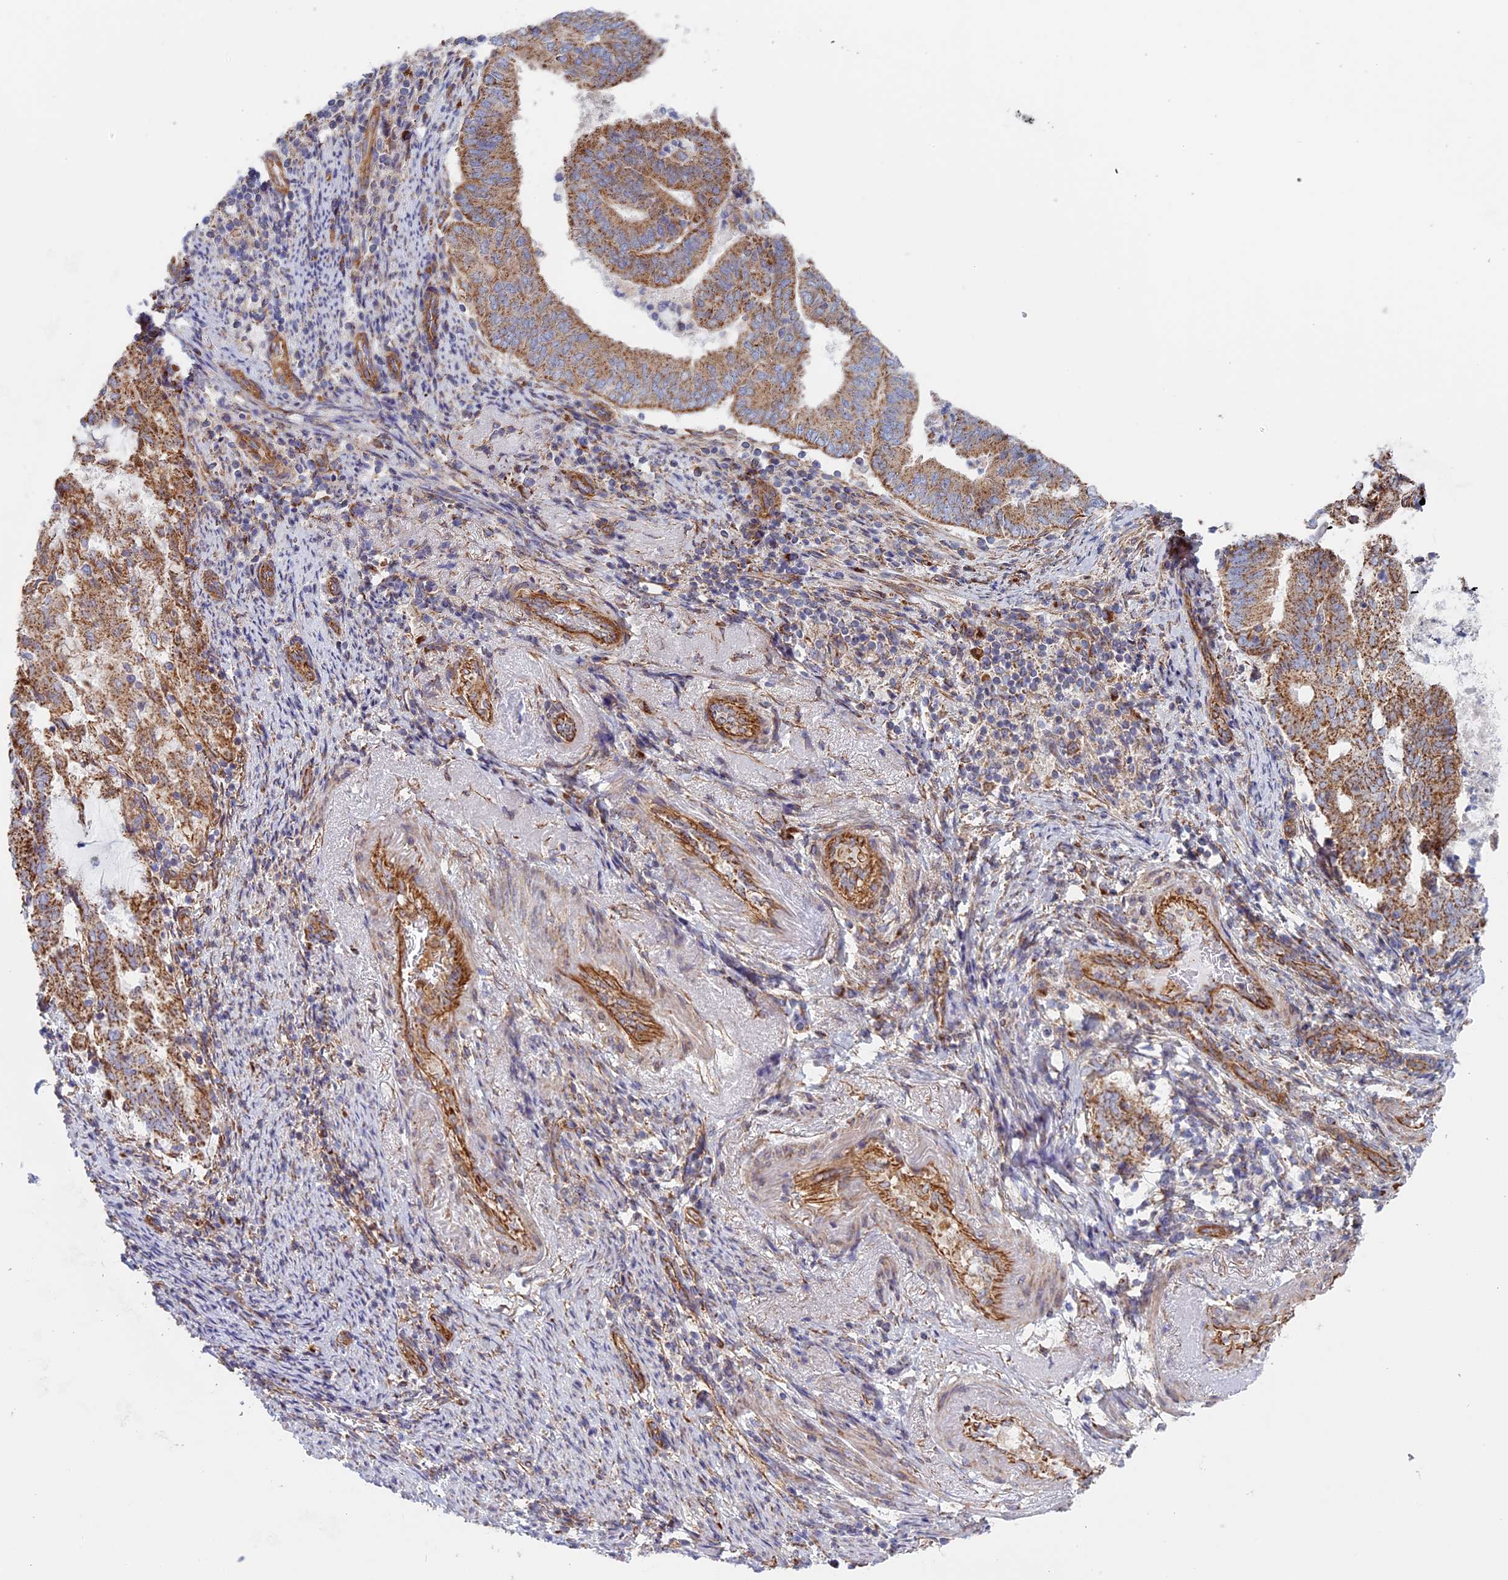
{"staining": {"intensity": "moderate", "quantity": ">75%", "location": "cytoplasmic/membranous"}, "tissue": "endometrial cancer", "cell_type": "Tumor cells", "image_type": "cancer", "snomed": [{"axis": "morphology", "description": "Adenocarcinoma, NOS"}, {"axis": "topography", "description": "Endometrium"}], "caption": "The micrograph exhibits immunohistochemical staining of endometrial adenocarcinoma. There is moderate cytoplasmic/membranous staining is appreciated in about >75% of tumor cells.", "gene": "DDA1", "patient": {"sex": "female", "age": 80}}